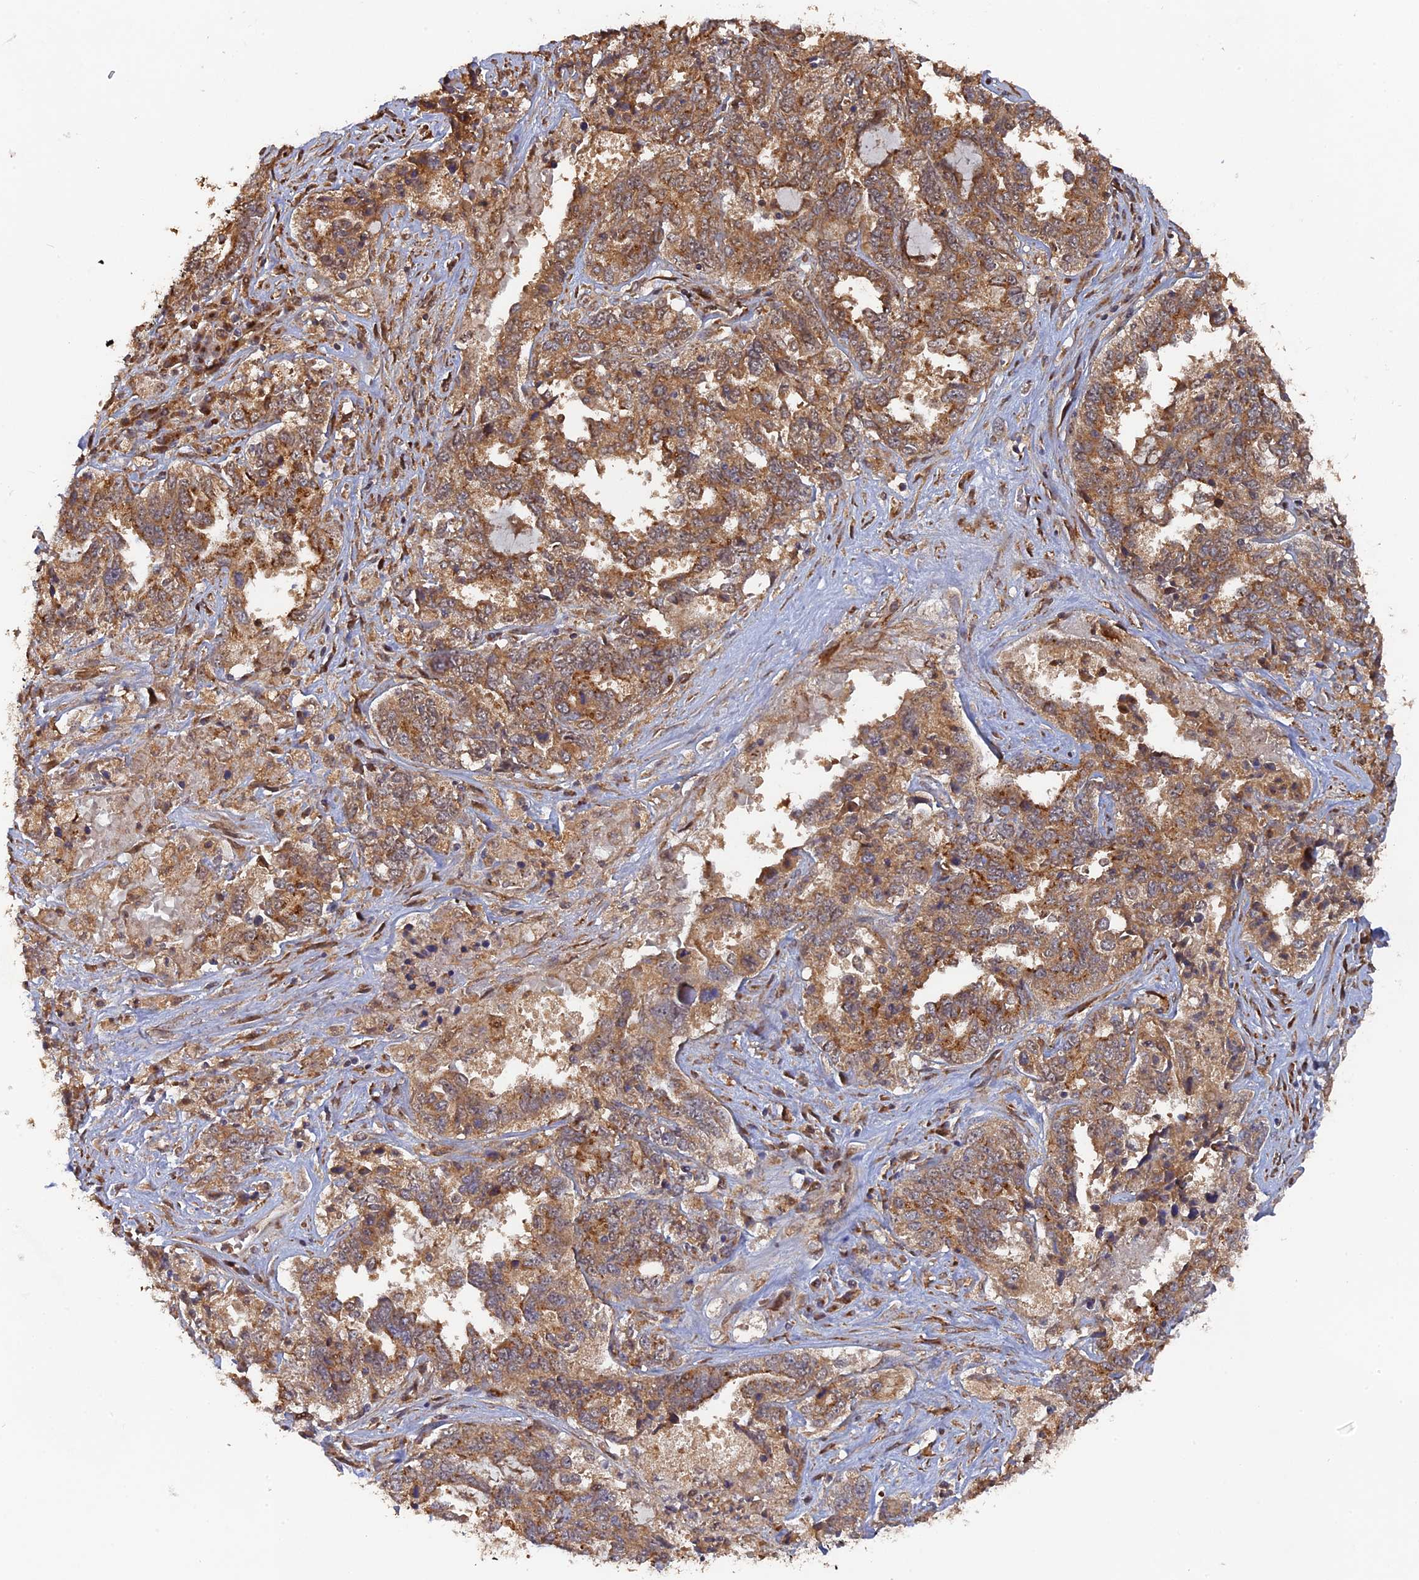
{"staining": {"intensity": "moderate", "quantity": ">75%", "location": "cytoplasmic/membranous"}, "tissue": "ovarian cancer", "cell_type": "Tumor cells", "image_type": "cancer", "snomed": [{"axis": "morphology", "description": "Carcinoma, endometroid"}, {"axis": "topography", "description": "Ovary"}], "caption": "Protein analysis of ovarian endometroid carcinoma tissue demonstrates moderate cytoplasmic/membranous positivity in approximately >75% of tumor cells.", "gene": "VPS37C", "patient": {"sex": "female", "age": 62}}